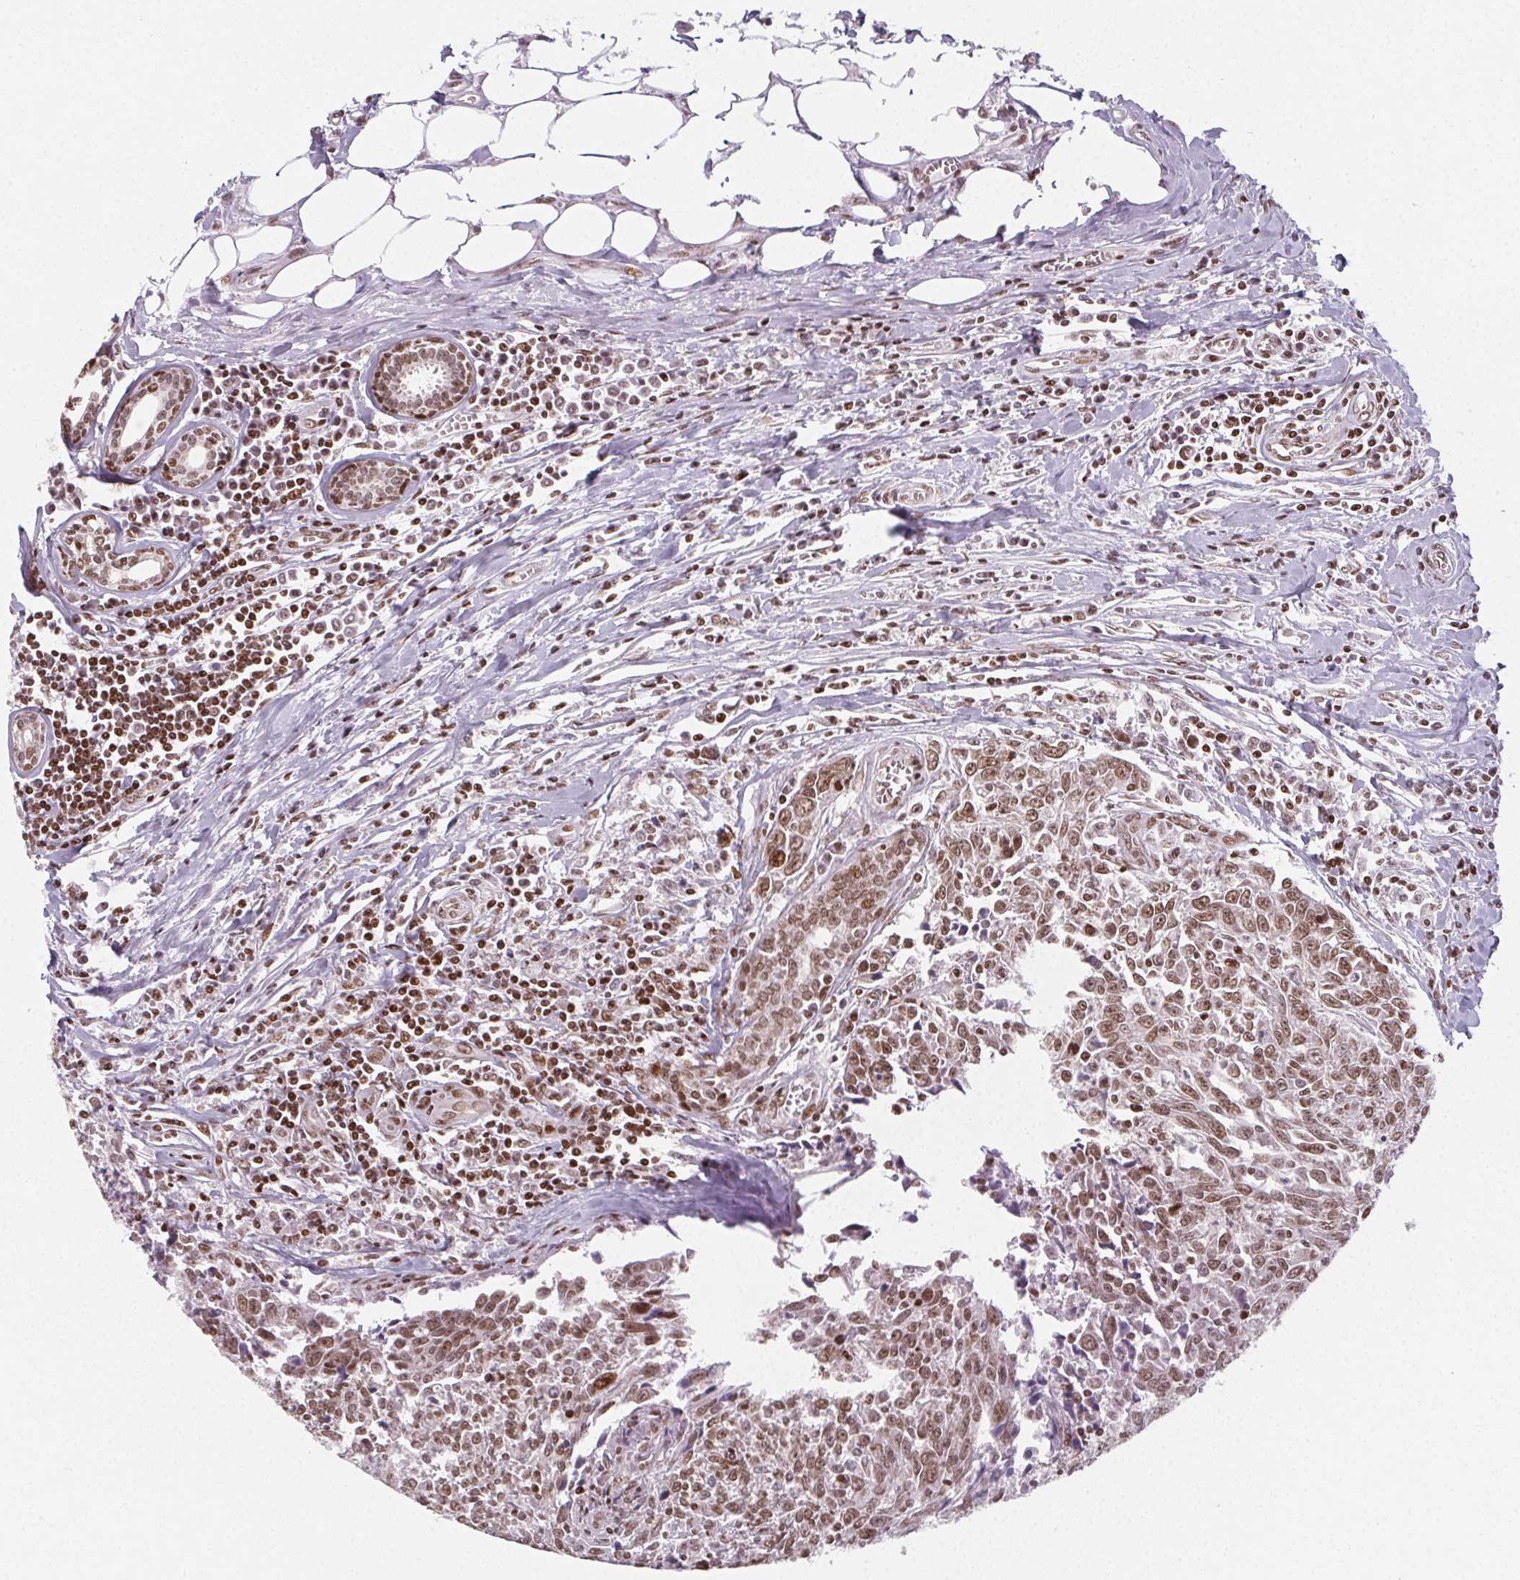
{"staining": {"intensity": "moderate", "quantity": ">75%", "location": "nuclear"}, "tissue": "breast cancer", "cell_type": "Tumor cells", "image_type": "cancer", "snomed": [{"axis": "morphology", "description": "Duct carcinoma"}, {"axis": "topography", "description": "Breast"}], "caption": "Immunohistochemical staining of human breast intraductal carcinoma shows moderate nuclear protein expression in approximately >75% of tumor cells.", "gene": "KMT2A", "patient": {"sex": "female", "age": 50}}